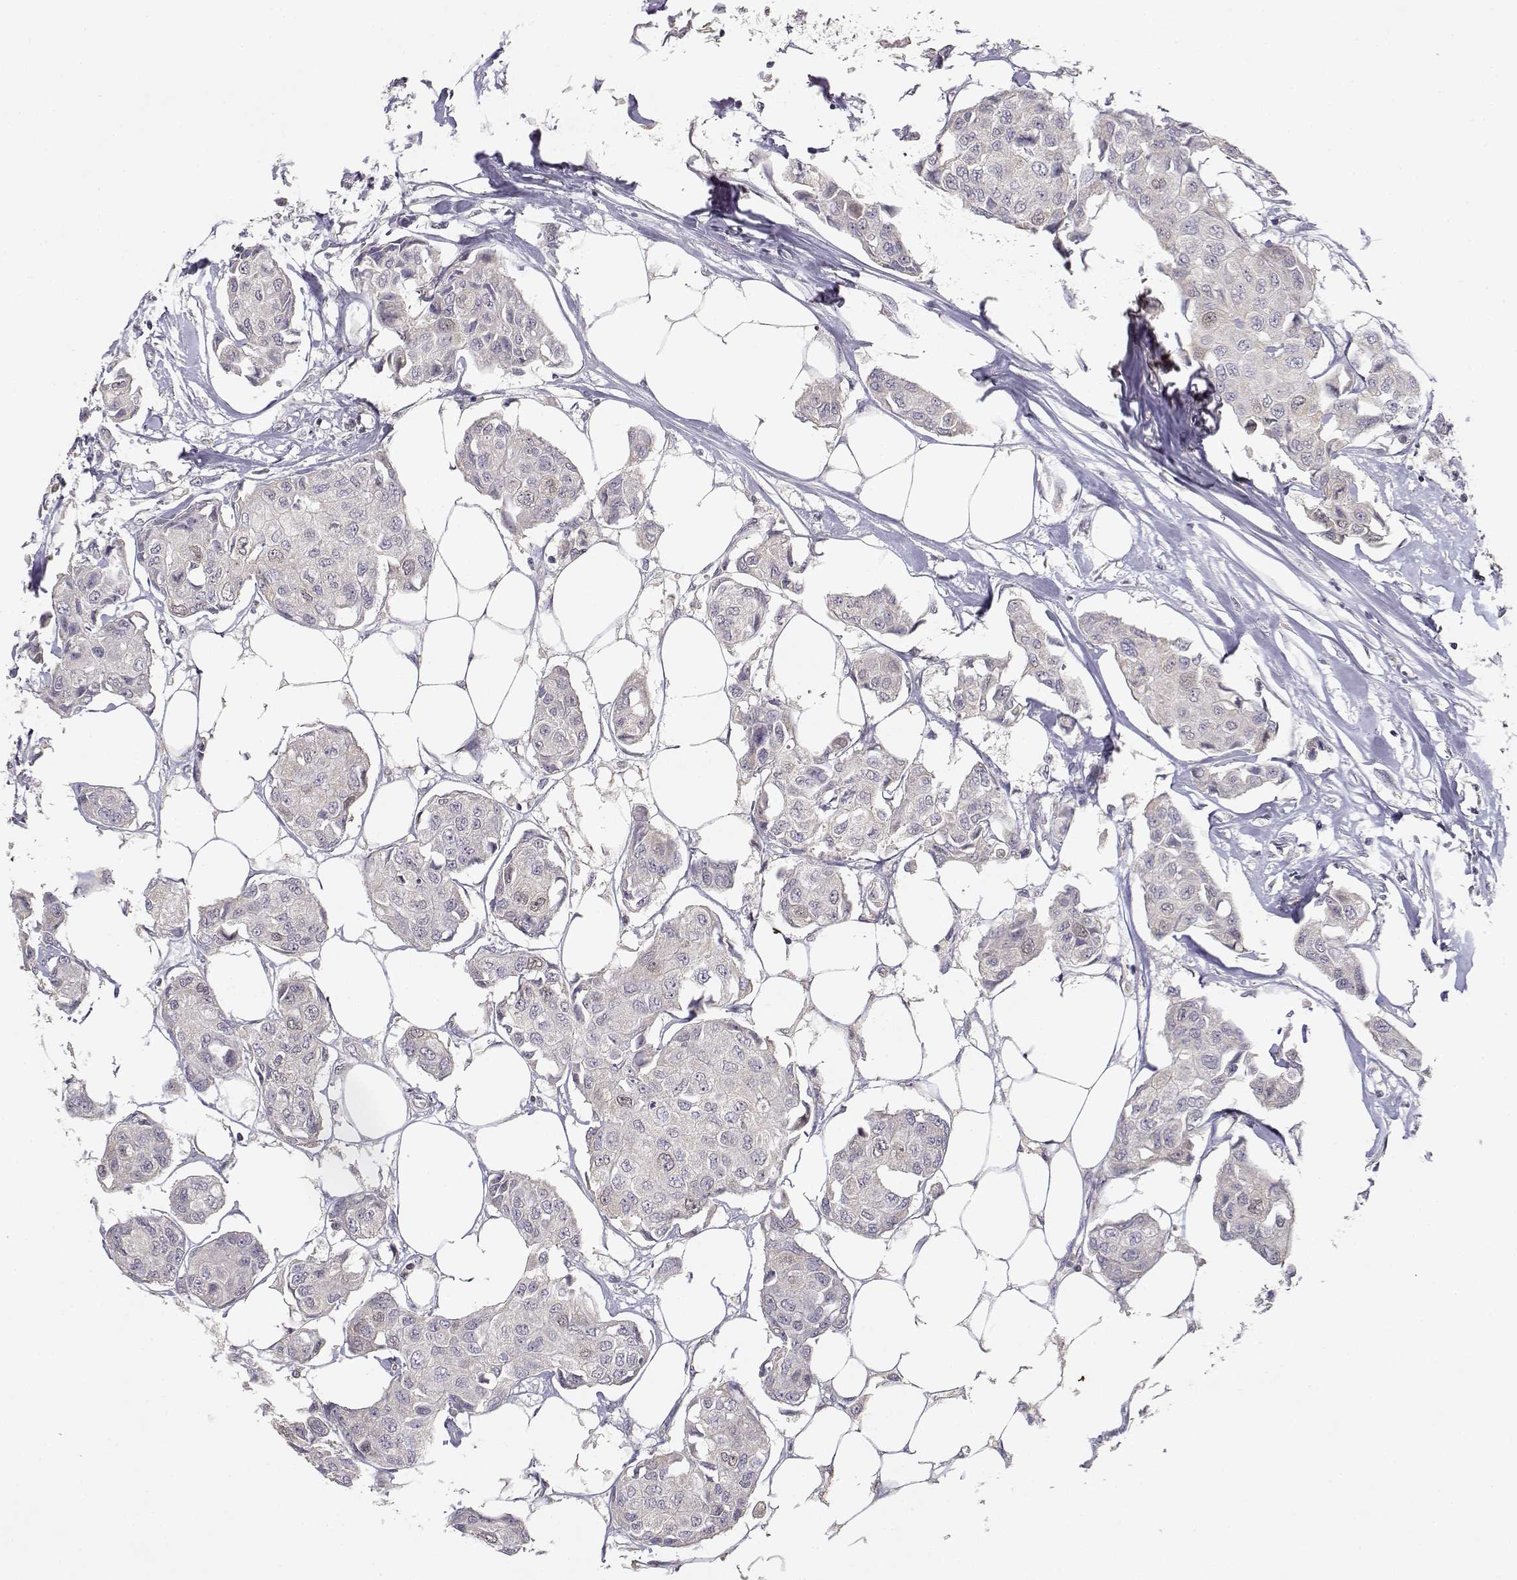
{"staining": {"intensity": "weak", "quantity": "<25%", "location": "cytoplasmic/membranous"}, "tissue": "breast cancer", "cell_type": "Tumor cells", "image_type": "cancer", "snomed": [{"axis": "morphology", "description": "Duct carcinoma"}, {"axis": "topography", "description": "Breast"}, {"axis": "topography", "description": "Lymph node"}], "caption": "Immunohistochemistry photomicrograph of human breast cancer stained for a protein (brown), which displays no expression in tumor cells.", "gene": "RAD51", "patient": {"sex": "female", "age": 80}}